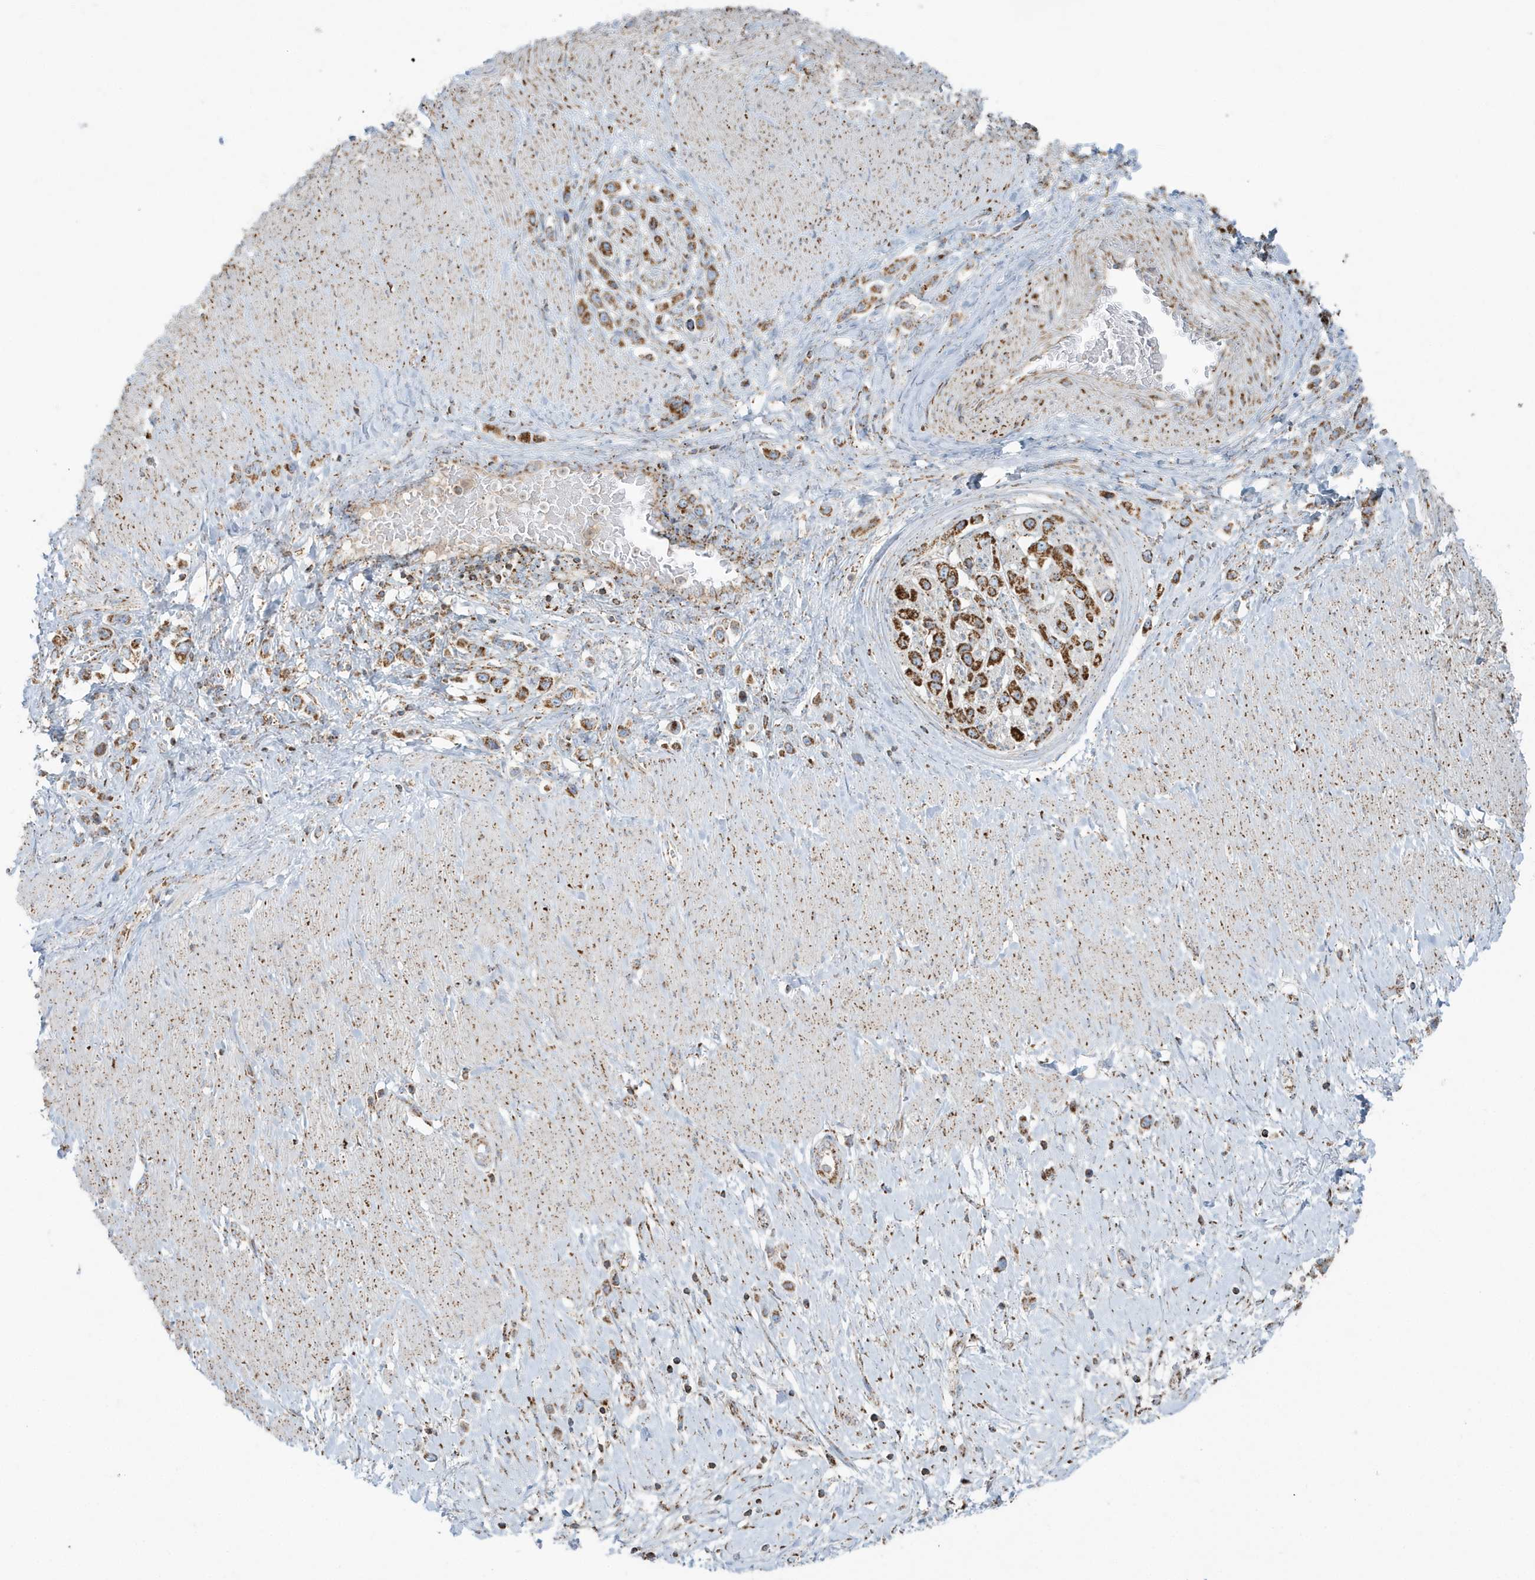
{"staining": {"intensity": "strong", "quantity": ">75%", "location": "cytoplasmic/membranous"}, "tissue": "stomach cancer", "cell_type": "Tumor cells", "image_type": "cancer", "snomed": [{"axis": "morphology", "description": "Normal tissue, NOS"}, {"axis": "morphology", "description": "Adenocarcinoma, NOS"}, {"axis": "topography", "description": "Stomach, upper"}, {"axis": "topography", "description": "Stomach"}], "caption": "This image demonstrates immunohistochemistry staining of adenocarcinoma (stomach), with high strong cytoplasmic/membranous positivity in about >75% of tumor cells.", "gene": "RAB11FIP3", "patient": {"sex": "female", "age": 65}}